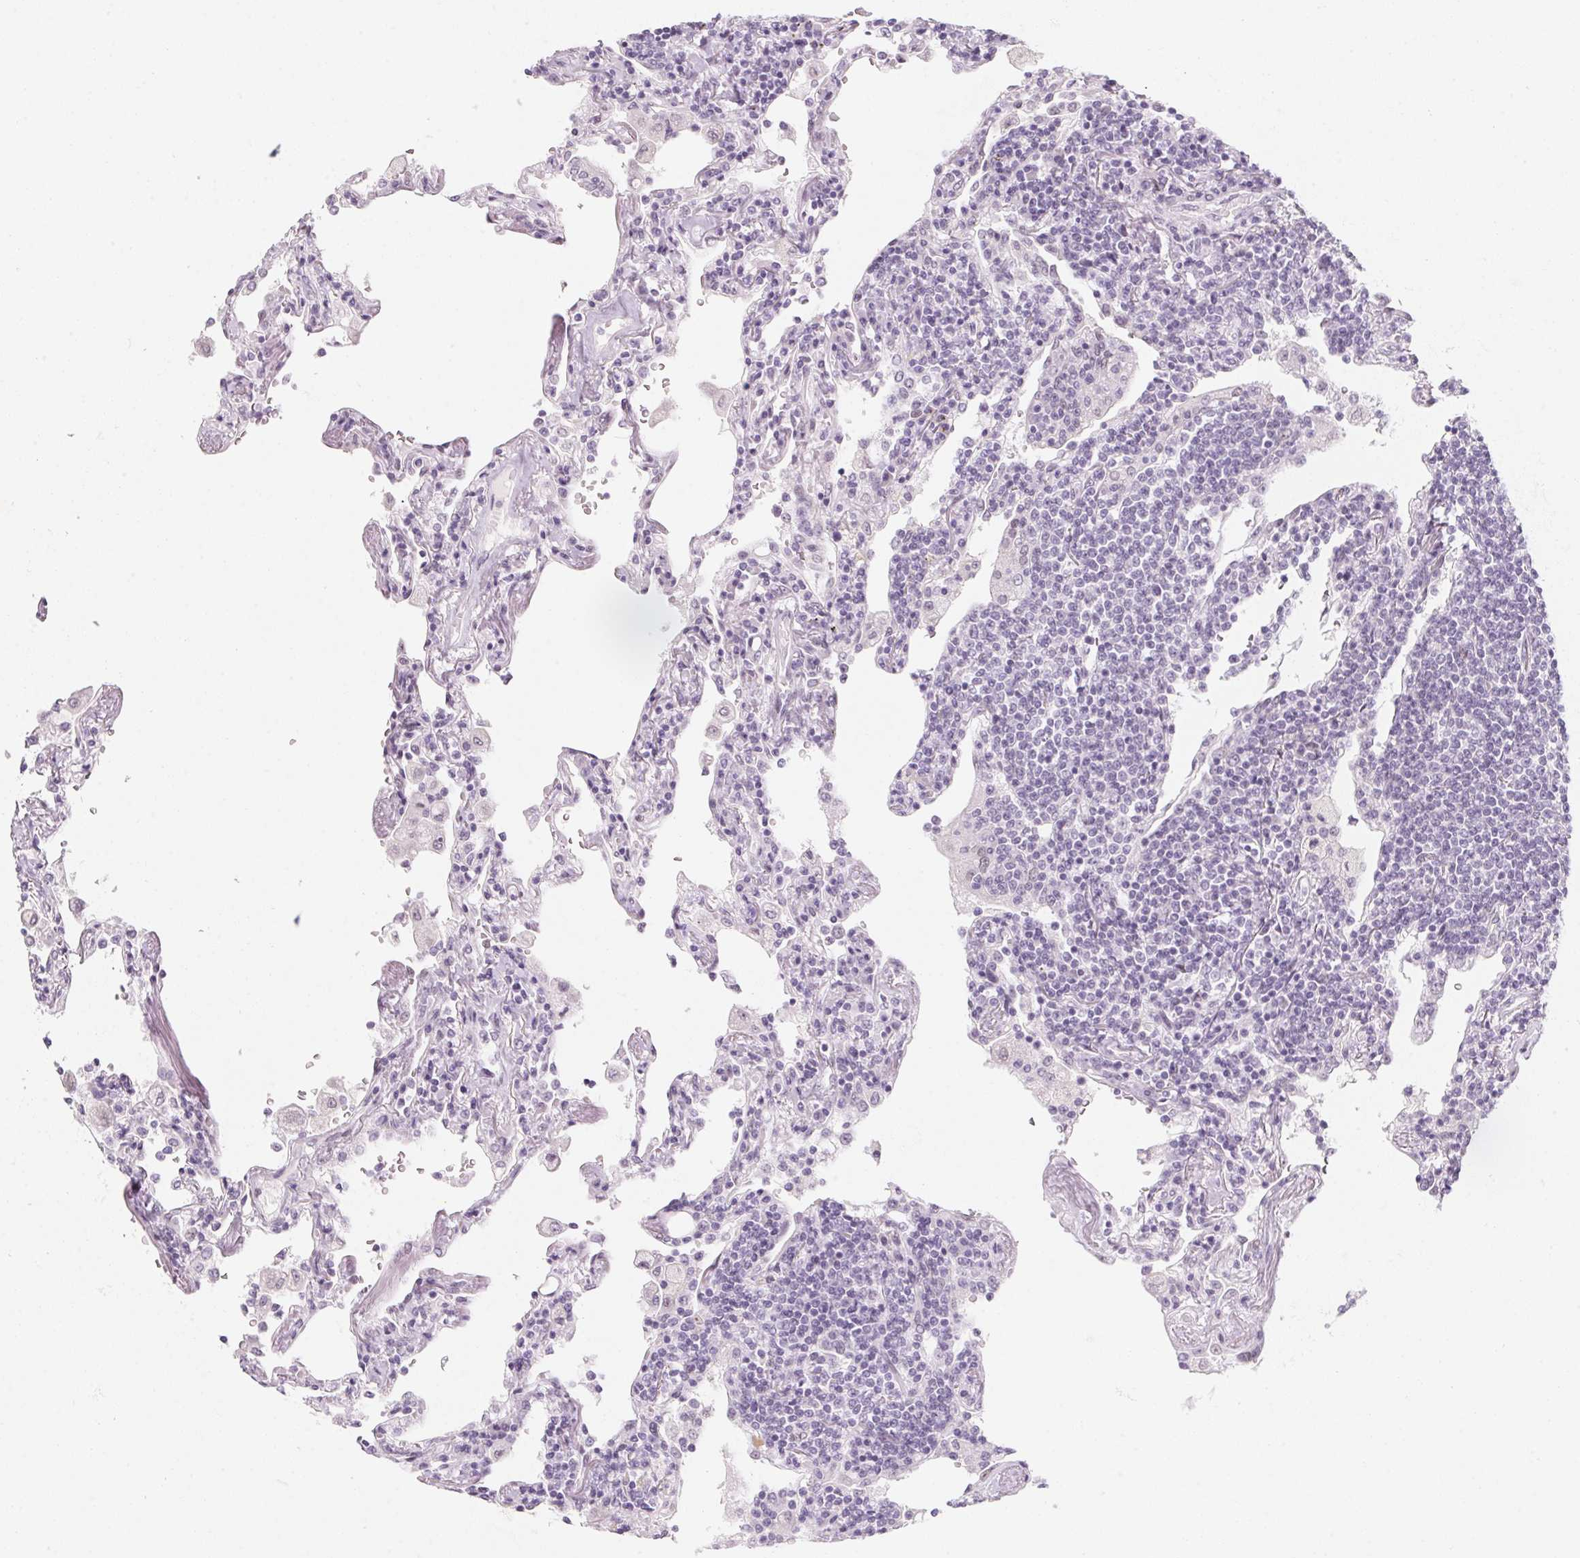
{"staining": {"intensity": "negative", "quantity": "none", "location": "none"}, "tissue": "lymphoma", "cell_type": "Tumor cells", "image_type": "cancer", "snomed": [{"axis": "morphology", "description": "Malignant lymphoma, non-Hodgkin's type, Low grade"}, {"axis": "topography", "description": "Lung"}], "caption": "The histopathology image demonstrates no staining of tumor cells in malignant lymphoma, non-Hodgkin's type (low-grade). The staining was performed using DAB to visualize the protein expression in brown, while the nuclei were stained in blue with hematoxylin (Magnification: 20x).", "gene": "KCNQ2", "patient": {"sex": "female", "age": 71}}